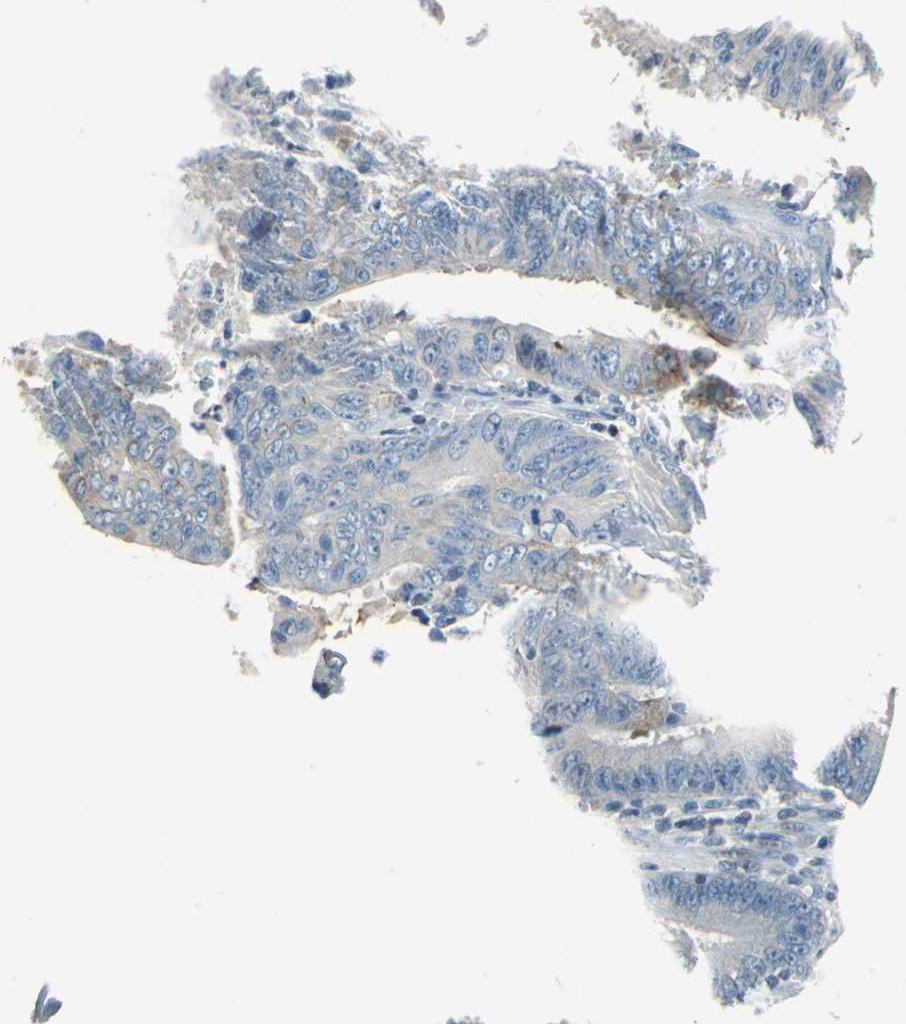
{"staining": {"intensity": "moderate", "quantity": "<25%", "location": "cytoplasmic/membranous"}, "tissue": "colorectal cancer", "cell_type": "Tumor cells", "image_type": "cancer", "snomed": [{"axis": "morphology", "description": "Adenocarcinoma, NOS"}, {"axis": "topography", "description": "Colon"}], "caption": "Immunohistochemical staining of human adenocarcinoma (colorectal) displays moderate cytoplasmic/membranous protein expression in approximately <25% of tumor cells.", "gene": "HCFC2", "patient": {"sex": "male", "age": 45}}